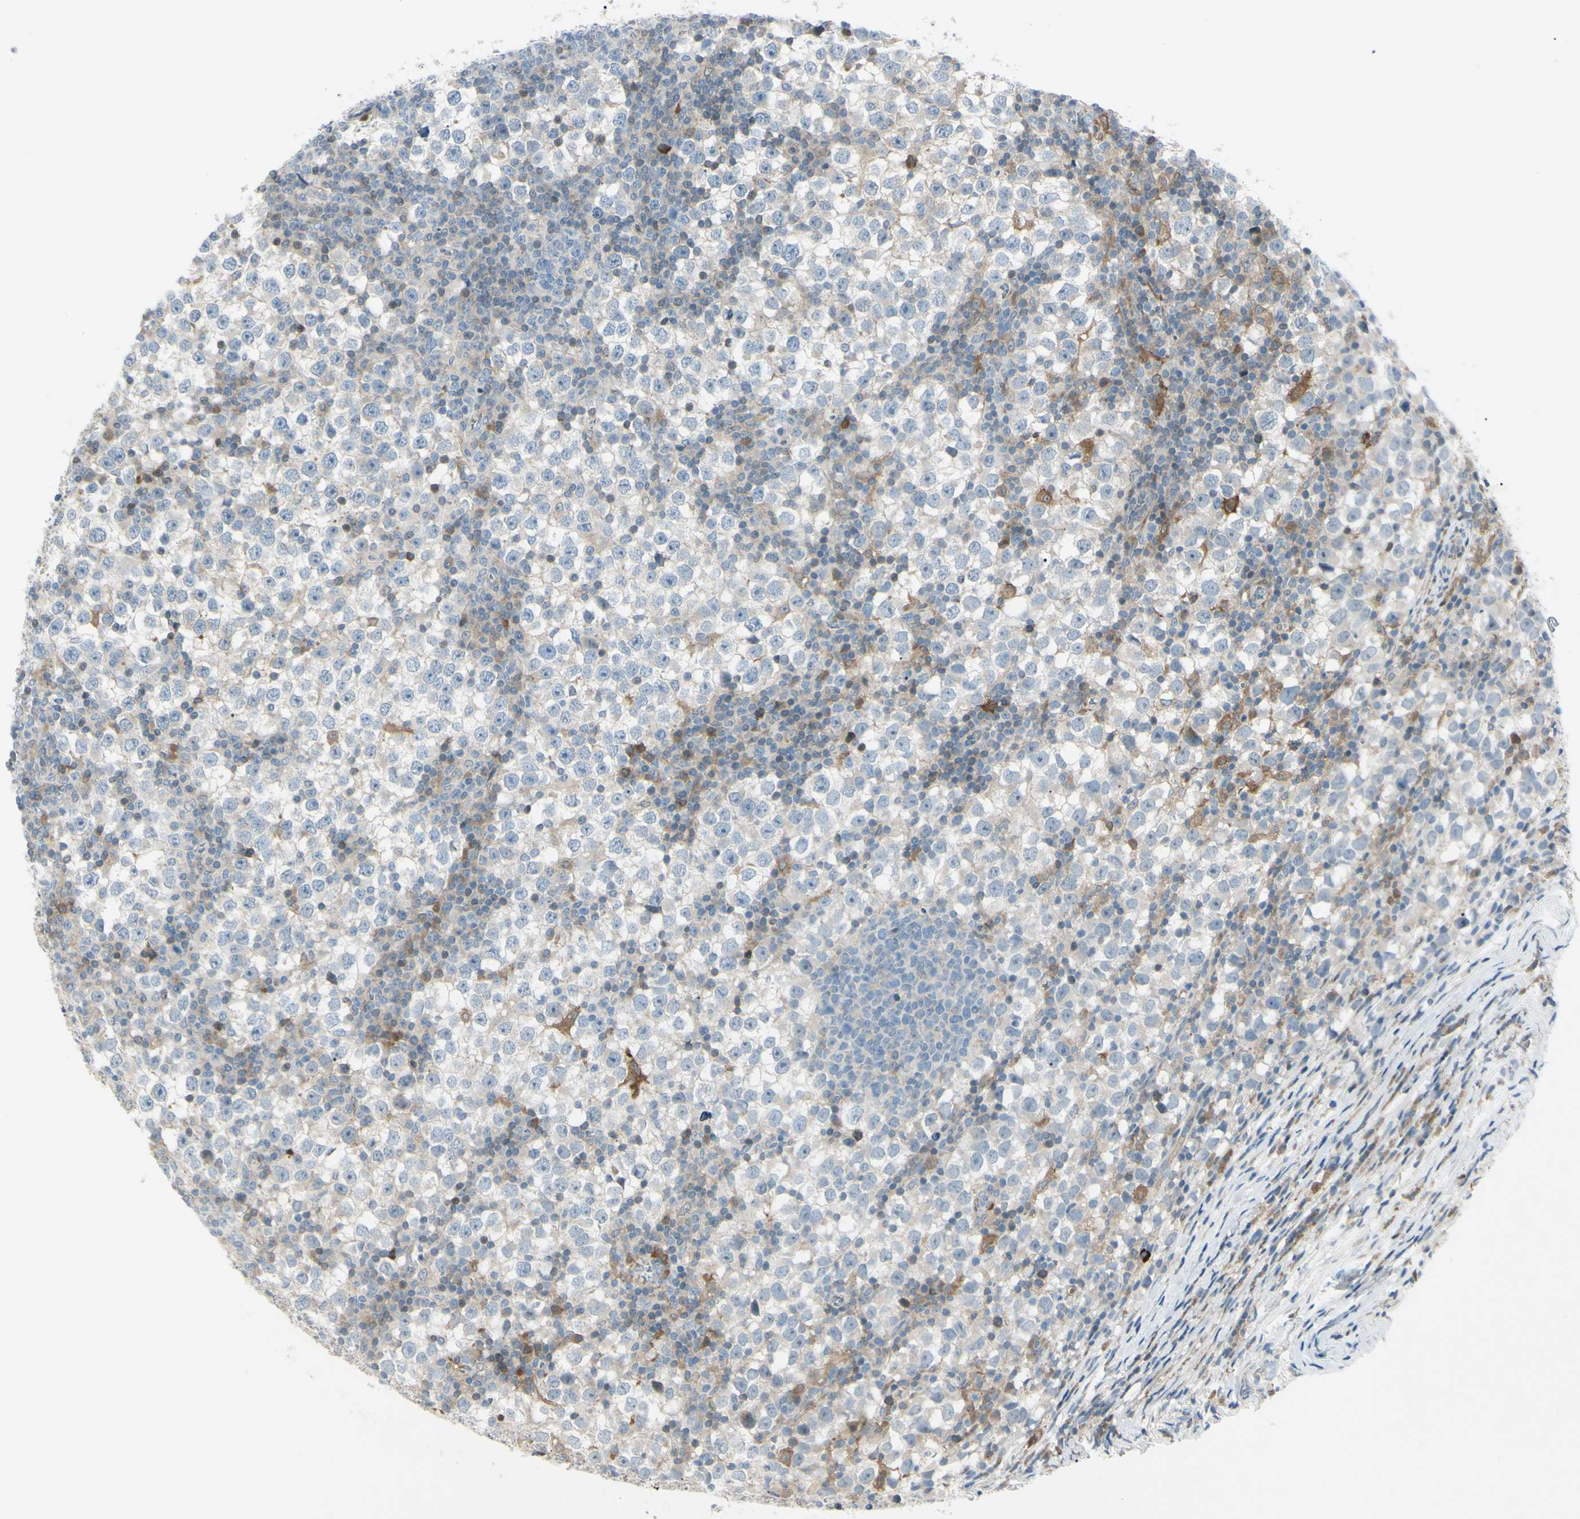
{"staining": {"intensity": "negative", "quantity": "none", "location": "none"}, "tissue": "testis cancer", "cell_type": "Tumor cells", "image_type": "cancer", "snomed": [{"axis": "morphology", "description": "Seminoma, NOS"}, {"axis": "topography", "description": "Testis"}], "caption": "The photomicrograph shows no staining of tumor cells in seminoma (testis).", "gene": "C1orf159", "patient": {"sex": "male", "age": 65}}